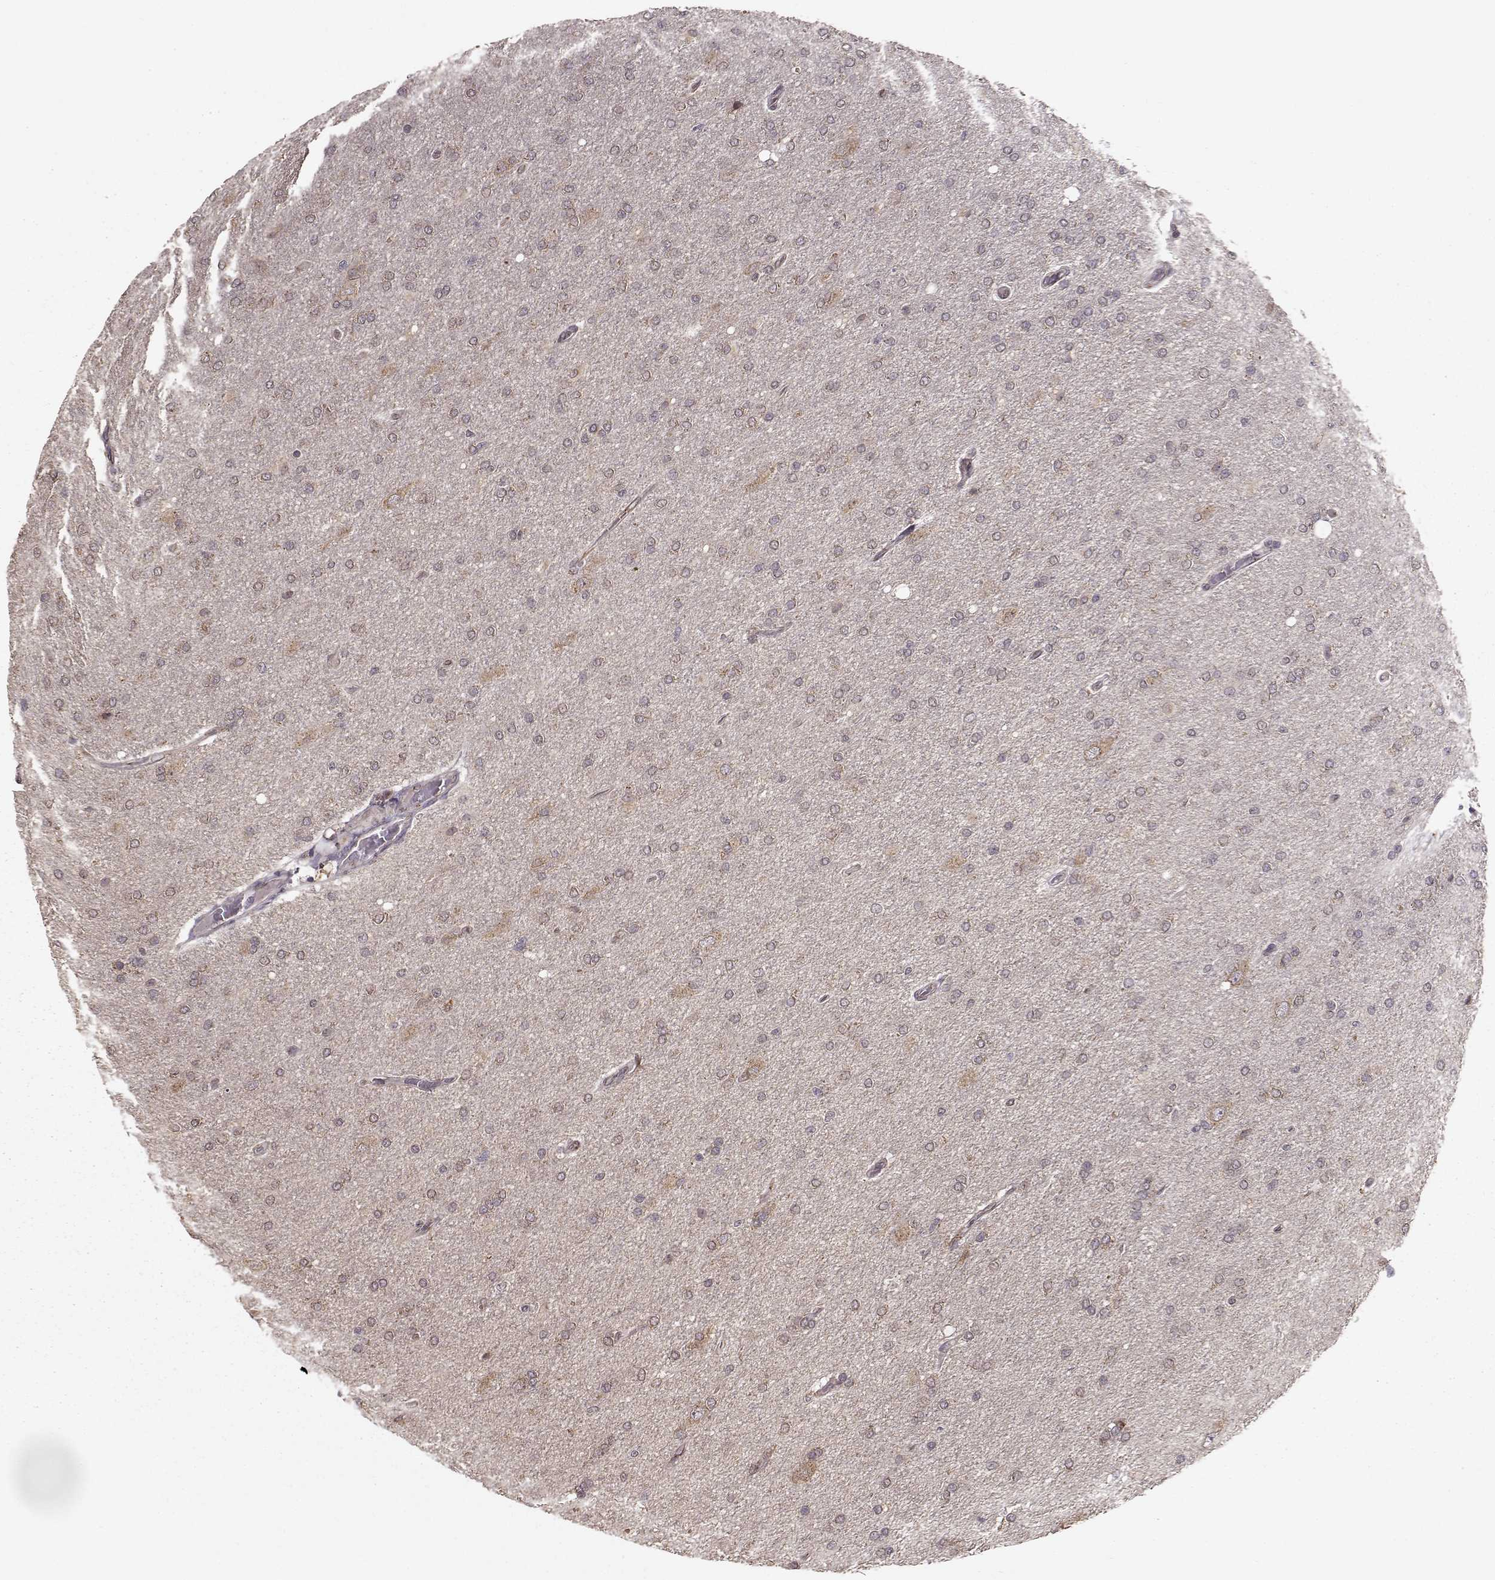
{"staining": {"intensity": "weak", "quantity": "25%-75%", "location": "cytoplasmic/membranous"}, "tissue": "glioma", "cell_type": "Tumor cells", "image_type": "cancer", "snomed": [{"axis": "morphology", "description": "Glioma, malignant, High grade"}, {"axis": "topography", "description": "Cerebral cortex"}], "caption": "A brown stain labels weak cytoplasmic/membranous positivity of a protein in human glioma tumor cells. (Brightfield microscopy of DAB IHC at high magnification).", "gene": "YIPF5", "patient": {"sex": "male", "age": 70}}